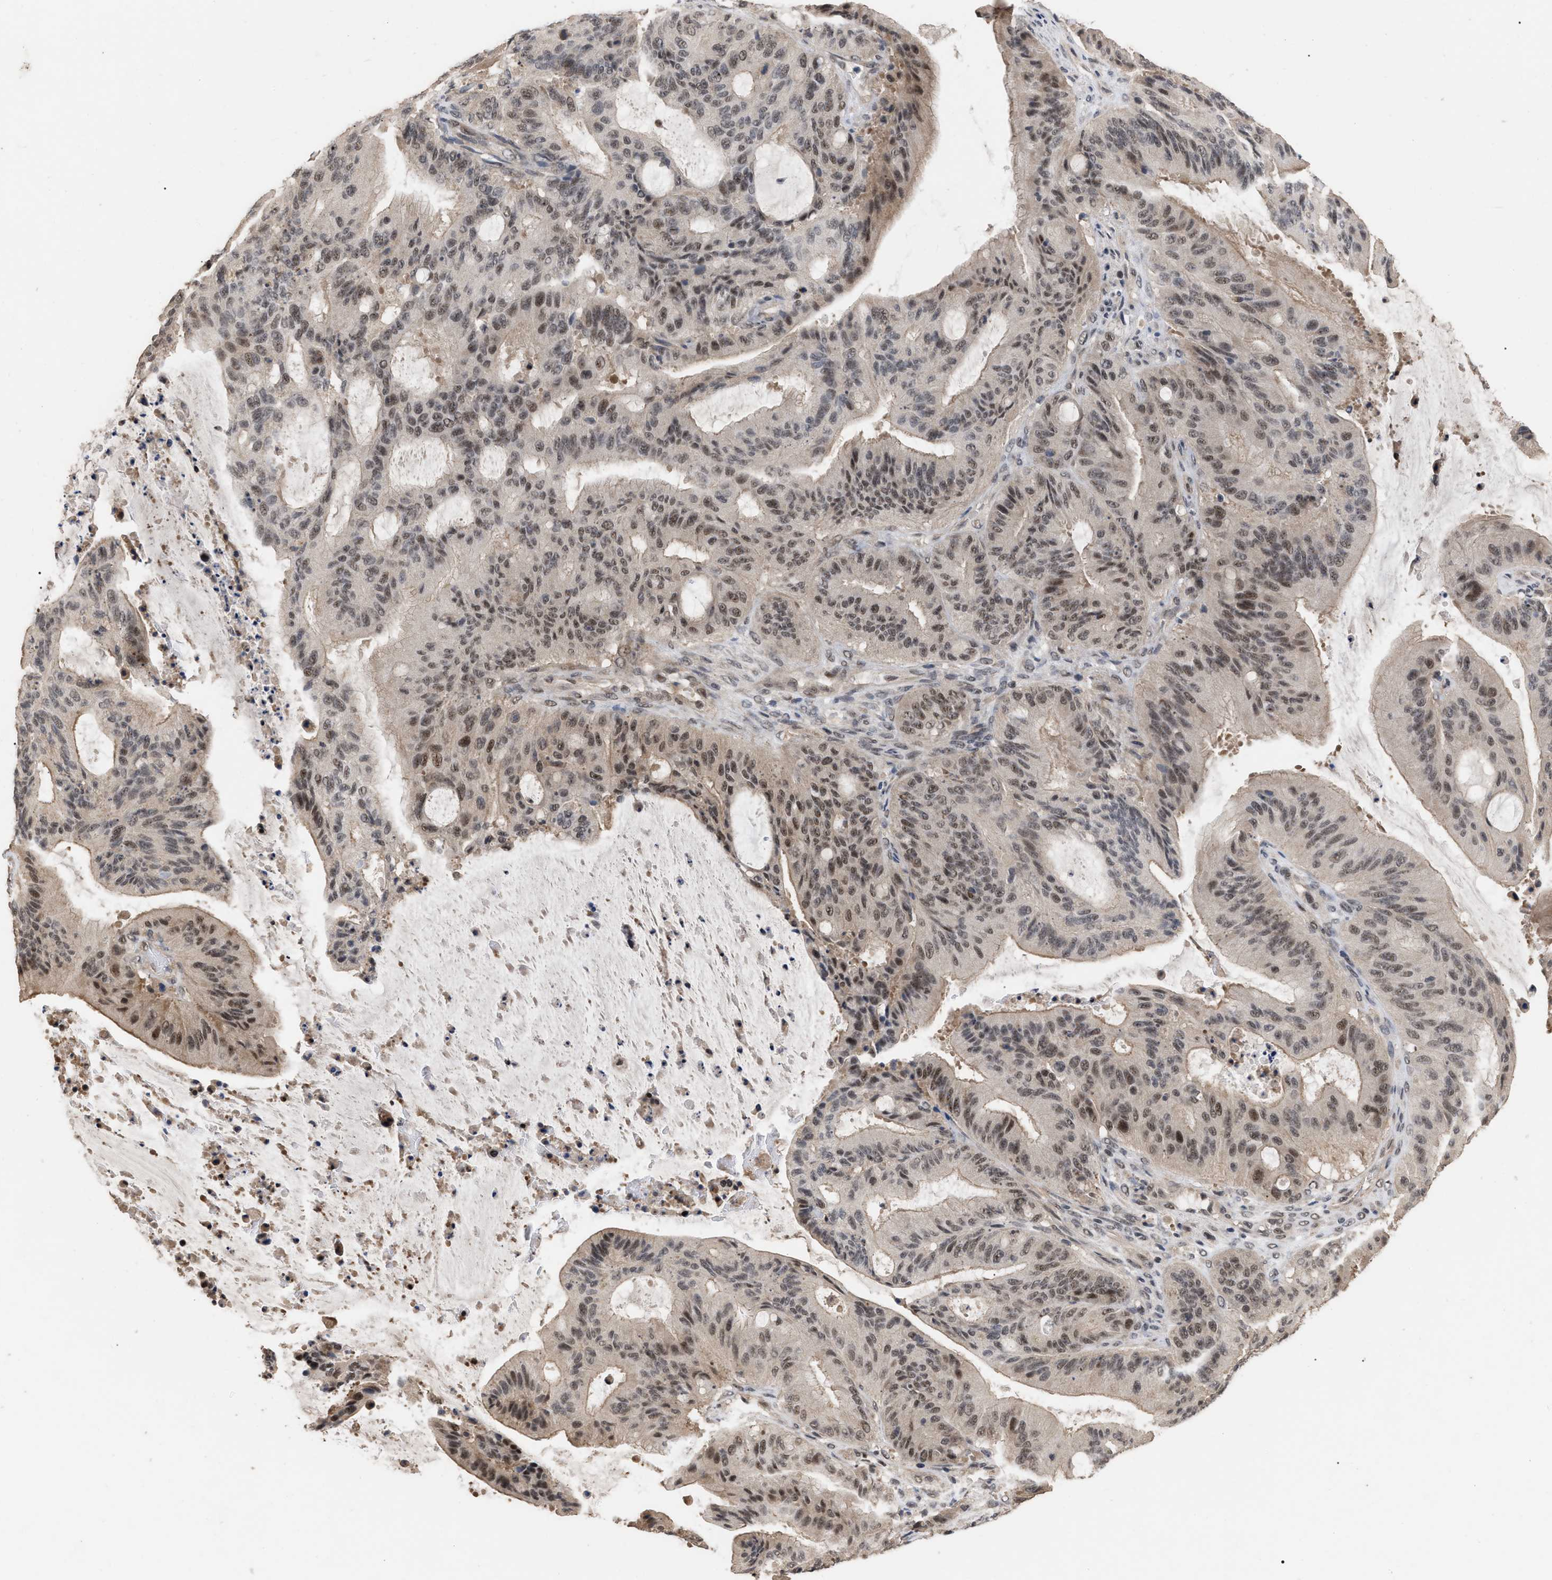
{"staining": {"intensity": "moderate", "quantity": ">75%", "location": "nuclear"}, "tissue": "liver cancer", "cell_type": "Tumor cells", "image_type": "cancer", "snomed": [{"axis": "morphology", "description": "Normal tissue, NOS"}, {"axis": "morphology", "description": "Cholangiocarcinoma"}, {"axis": "topography", "description": "Liver"}, {"axis": "topography", "description": "Peripheral nerve tissue"}], "caption": "IHC (DAB (3,3'-diaminobenzidine)) staining of human cholangiocarcinoma (liver) displays moderate nuclear protein staining in approximately >75% of tumor cells.", "gene": "JAZF1", "patient": {"sex": "female", "age": 73}}